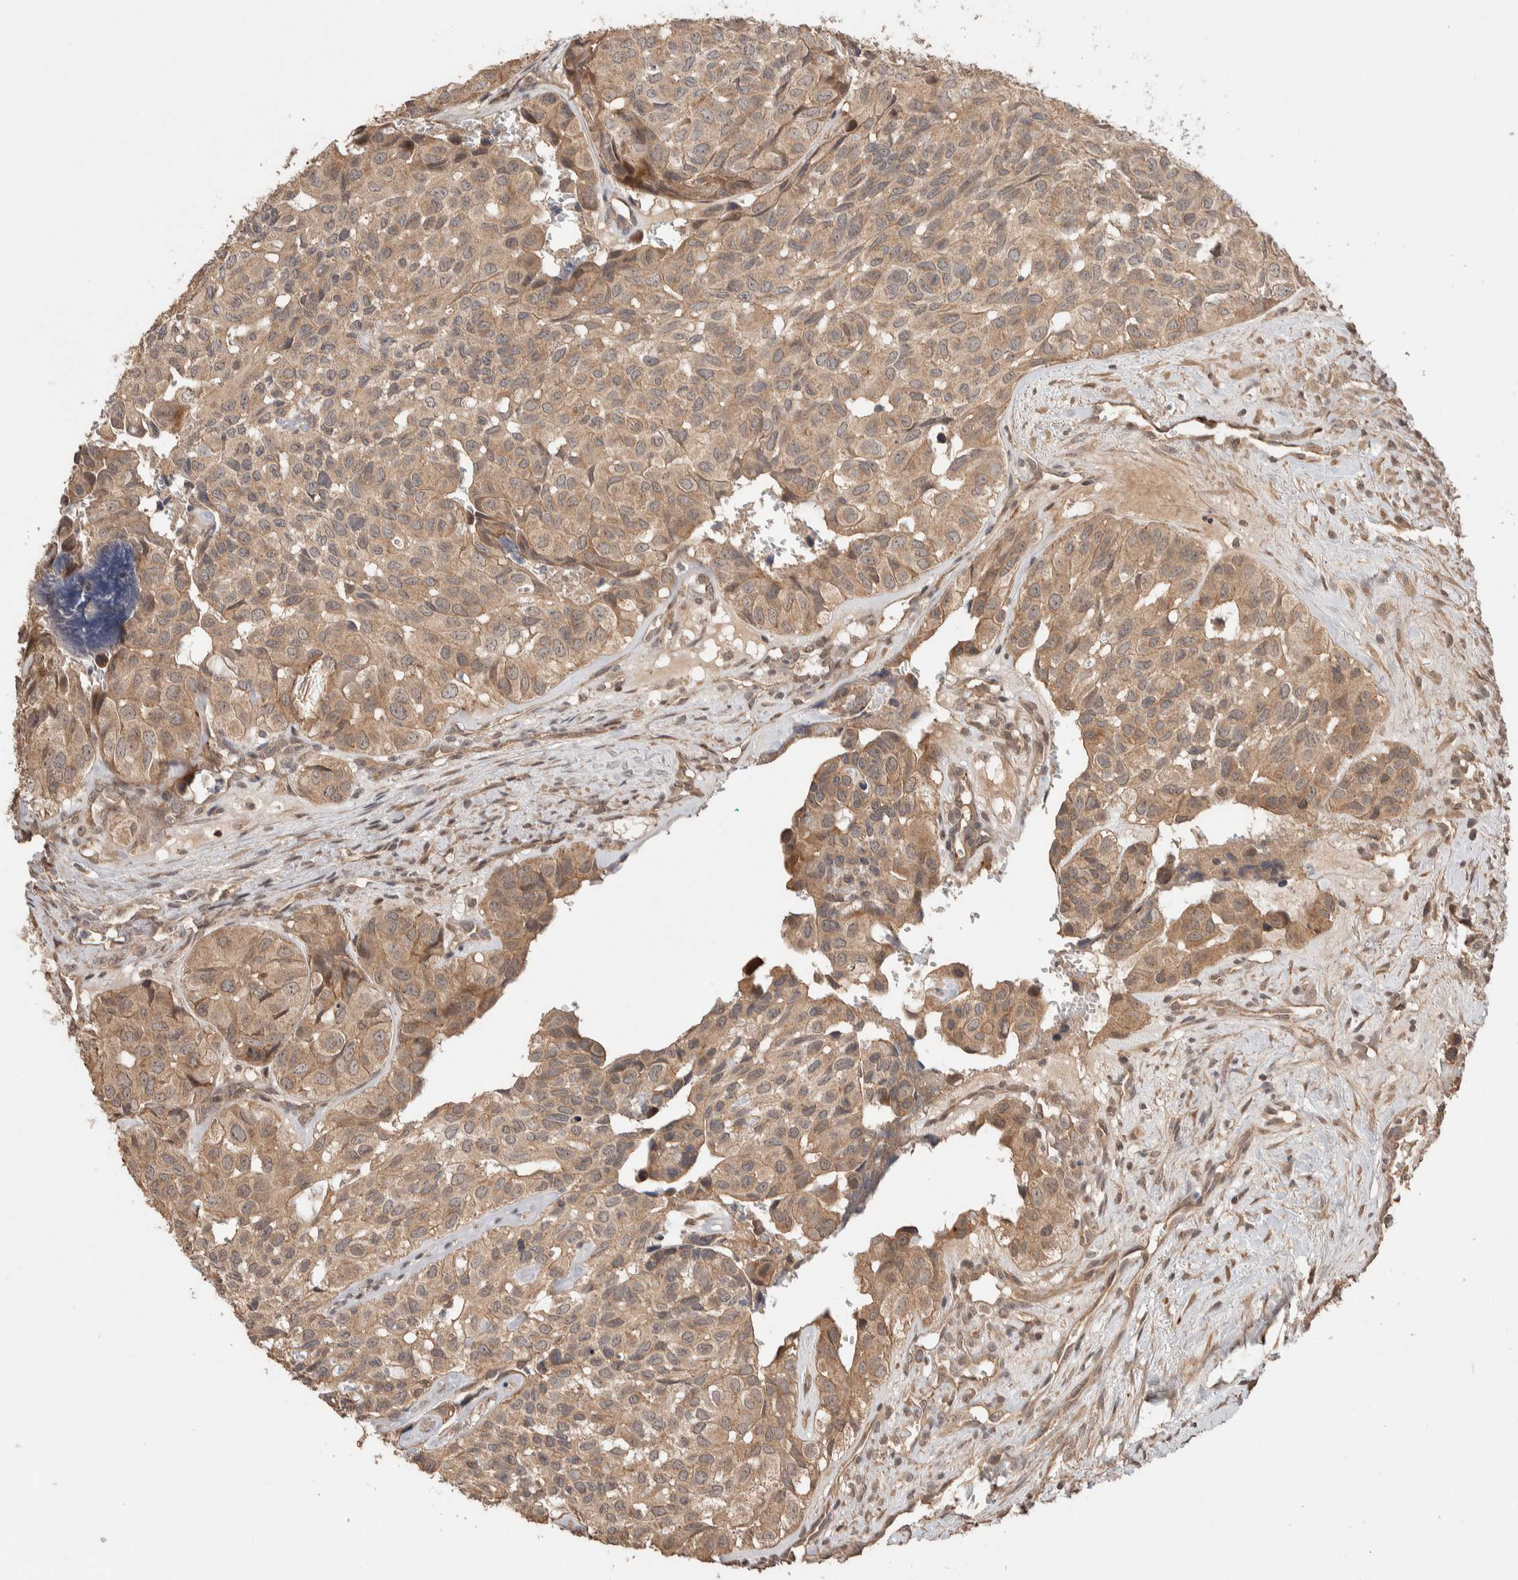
{"staining": {"intensity": "moderate", "quantity": ">75%", "location": "cytoplasmic/membranous"}, "tissue": "head and neck cancer", "cell_type": "Tumor cells", "image_type": "cancer", "snomed": [{"axis": "morphology", "description": "Adenocarcinoma, NOS"}, {"axis": "topography", "description": "Salivary gland, NOS"}, {"axis": "topography", "description": "Head-Neck"}], "caption": "The image shows a brown stain indicating the presence of a protein in the cytoplasmic/membranous of tumor cells in head and neck cancer.", "gene": "PRDM15", "patient": {"sex": "female", "age": 76}}